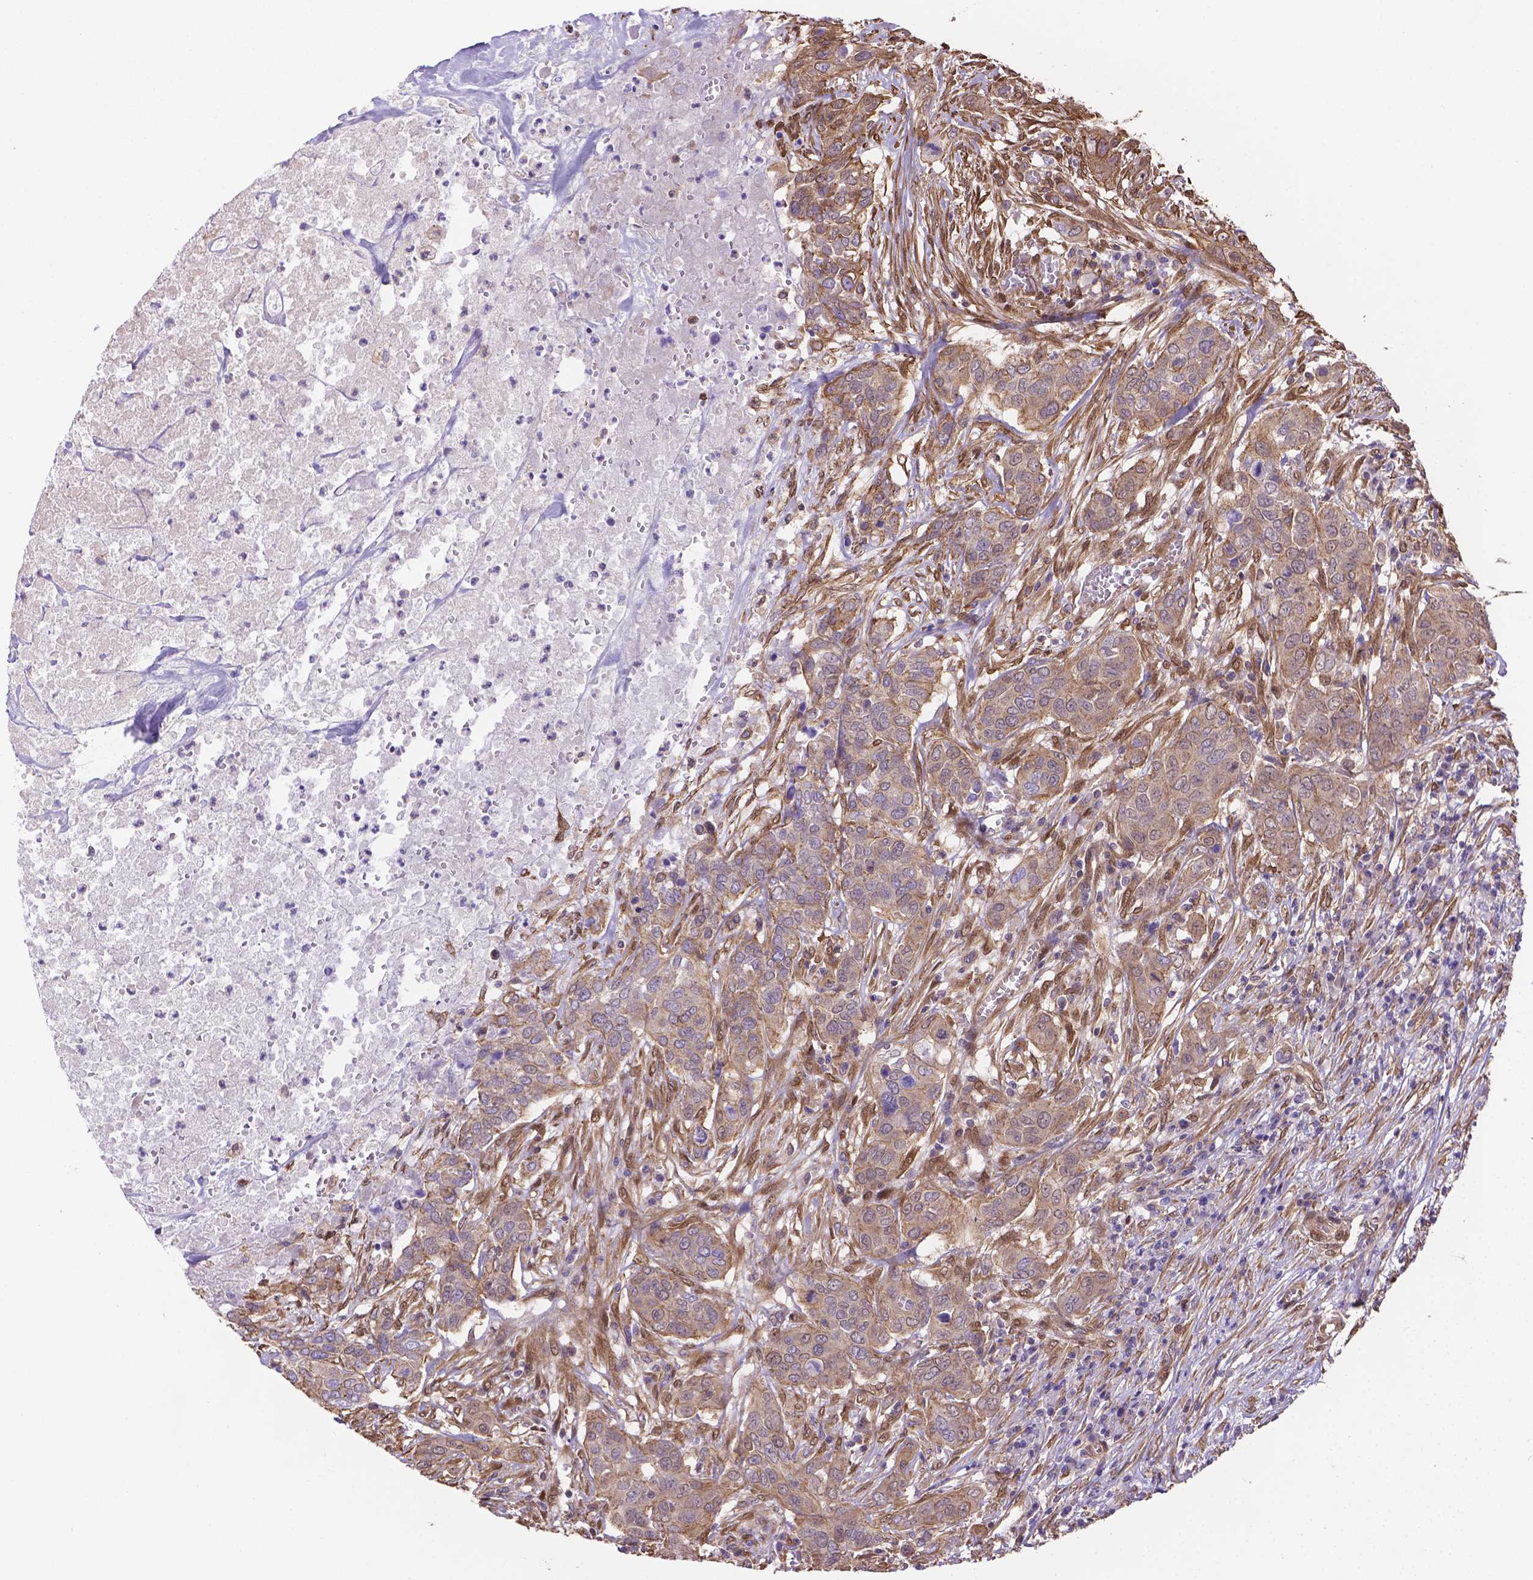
{"staining": {"intensity": "weak", "quantity": ">75%", "location": "cytoplasmic/membranous"}, "tissue": "urothelial cancer", "cell_type": "Tumor cells", "image_type": "cancer", "snomed": [{"axis": "morphology", "description": "Urothelial carcinoma, NOS"}, {"axis": "morphology", "description": "Urothelial carcinoma, High grade"}, {"axis": "topography", "description": "Urinary bladder"}], "caption": "Immunohistochemical staining of human transitional cell carcinoma reveals low levels of weak cytoplasmic/membranous protein positivity in approximately >75% of tumor cells.", "gene": "YAP1", "patient": {"sex": "male", "age": 63}}